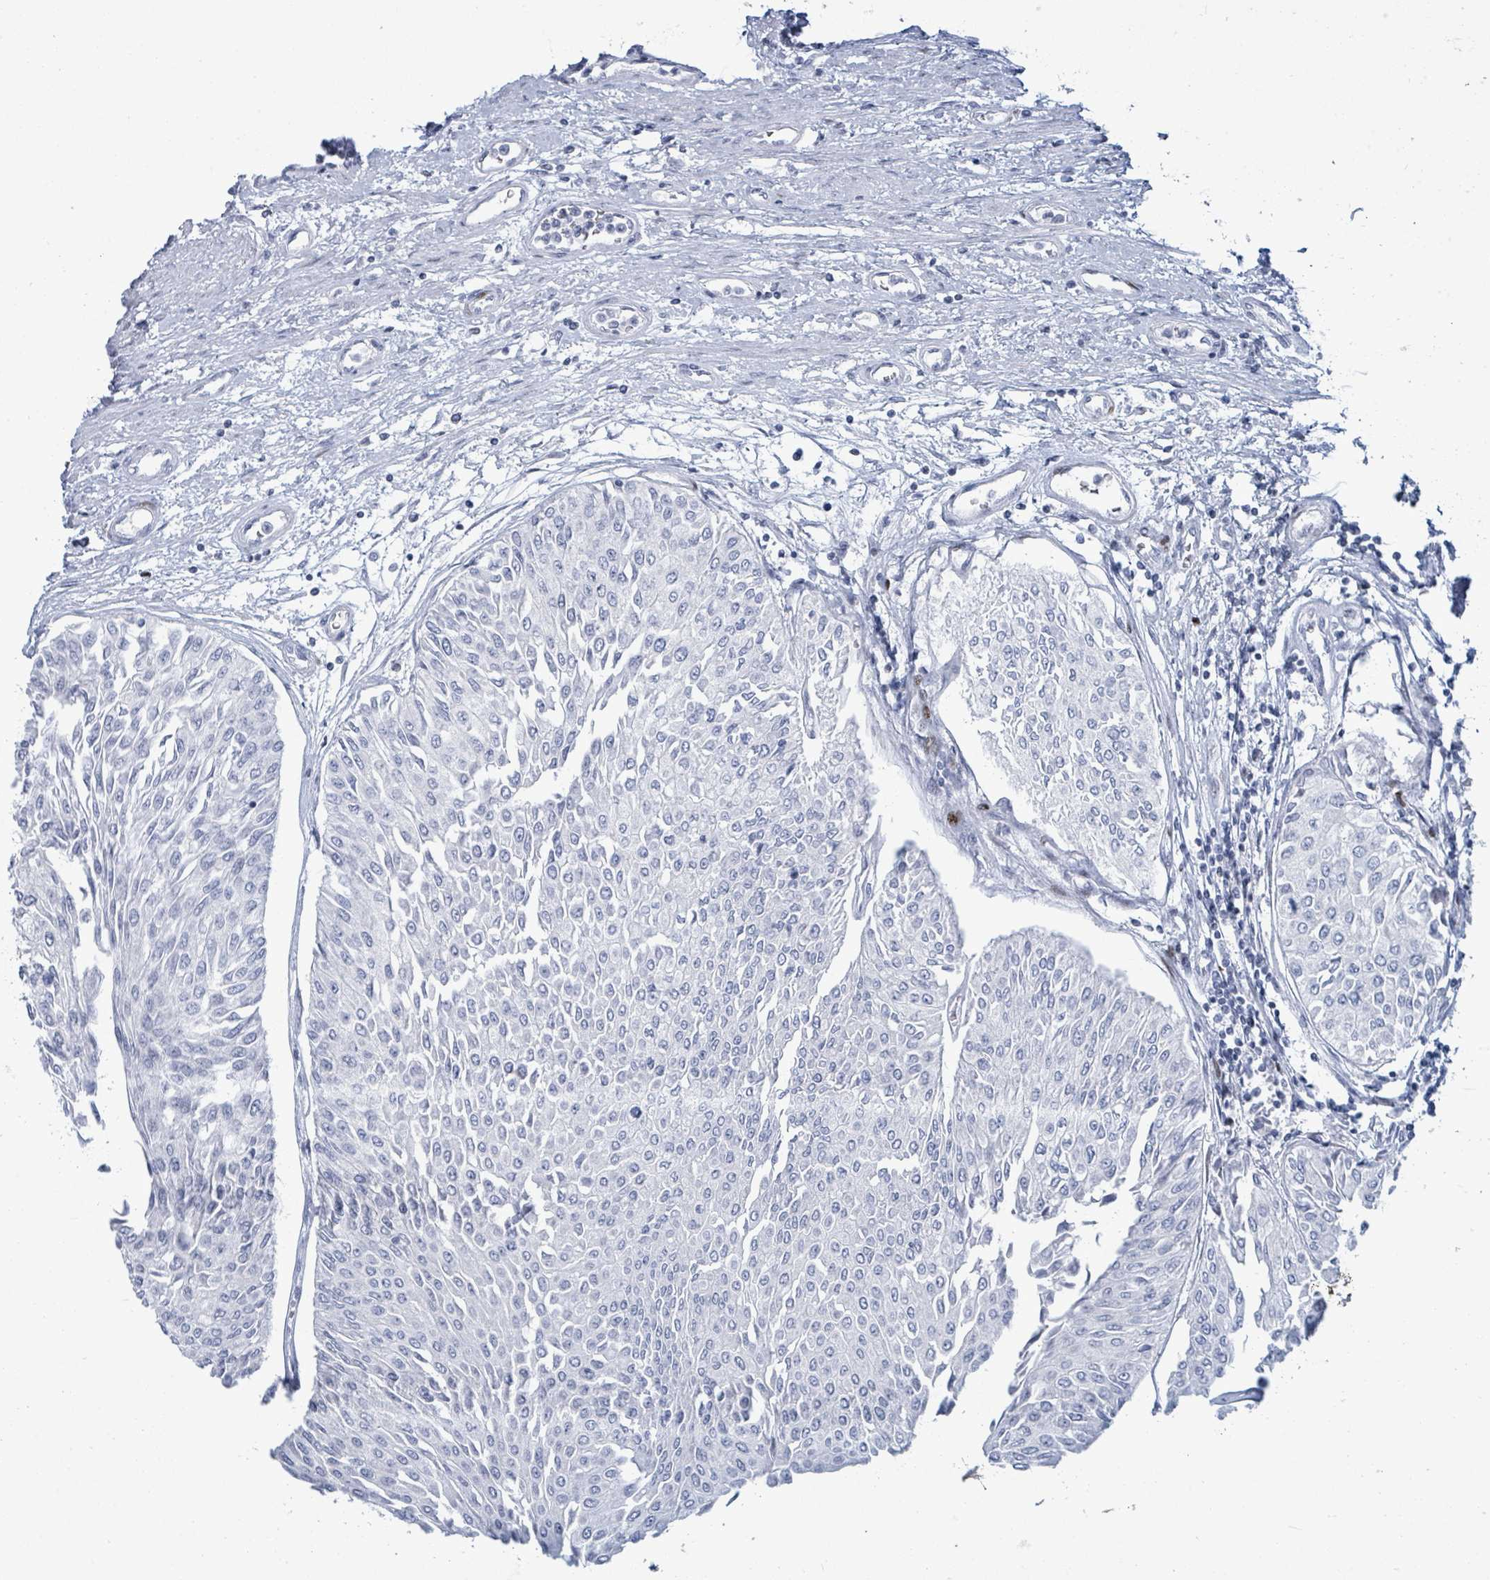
{"staining": {"intensity": "negative", "quantity": "none", "location": "none"}, "tissue": "urothelial cancer", "cell_type": "Tumor cells", "image_type": "cancer", "snomed": [{"axis": "morphology", "description": "Urothelial carcinoma, Low grade"}, {"axis": "topography", "description": "Urinary bladder"}], "caption": "Tumor cells are negative for protein expression in human urothelial cancer.", "gene": "MALL", "patient": {"sex": "male", "age": 67}}